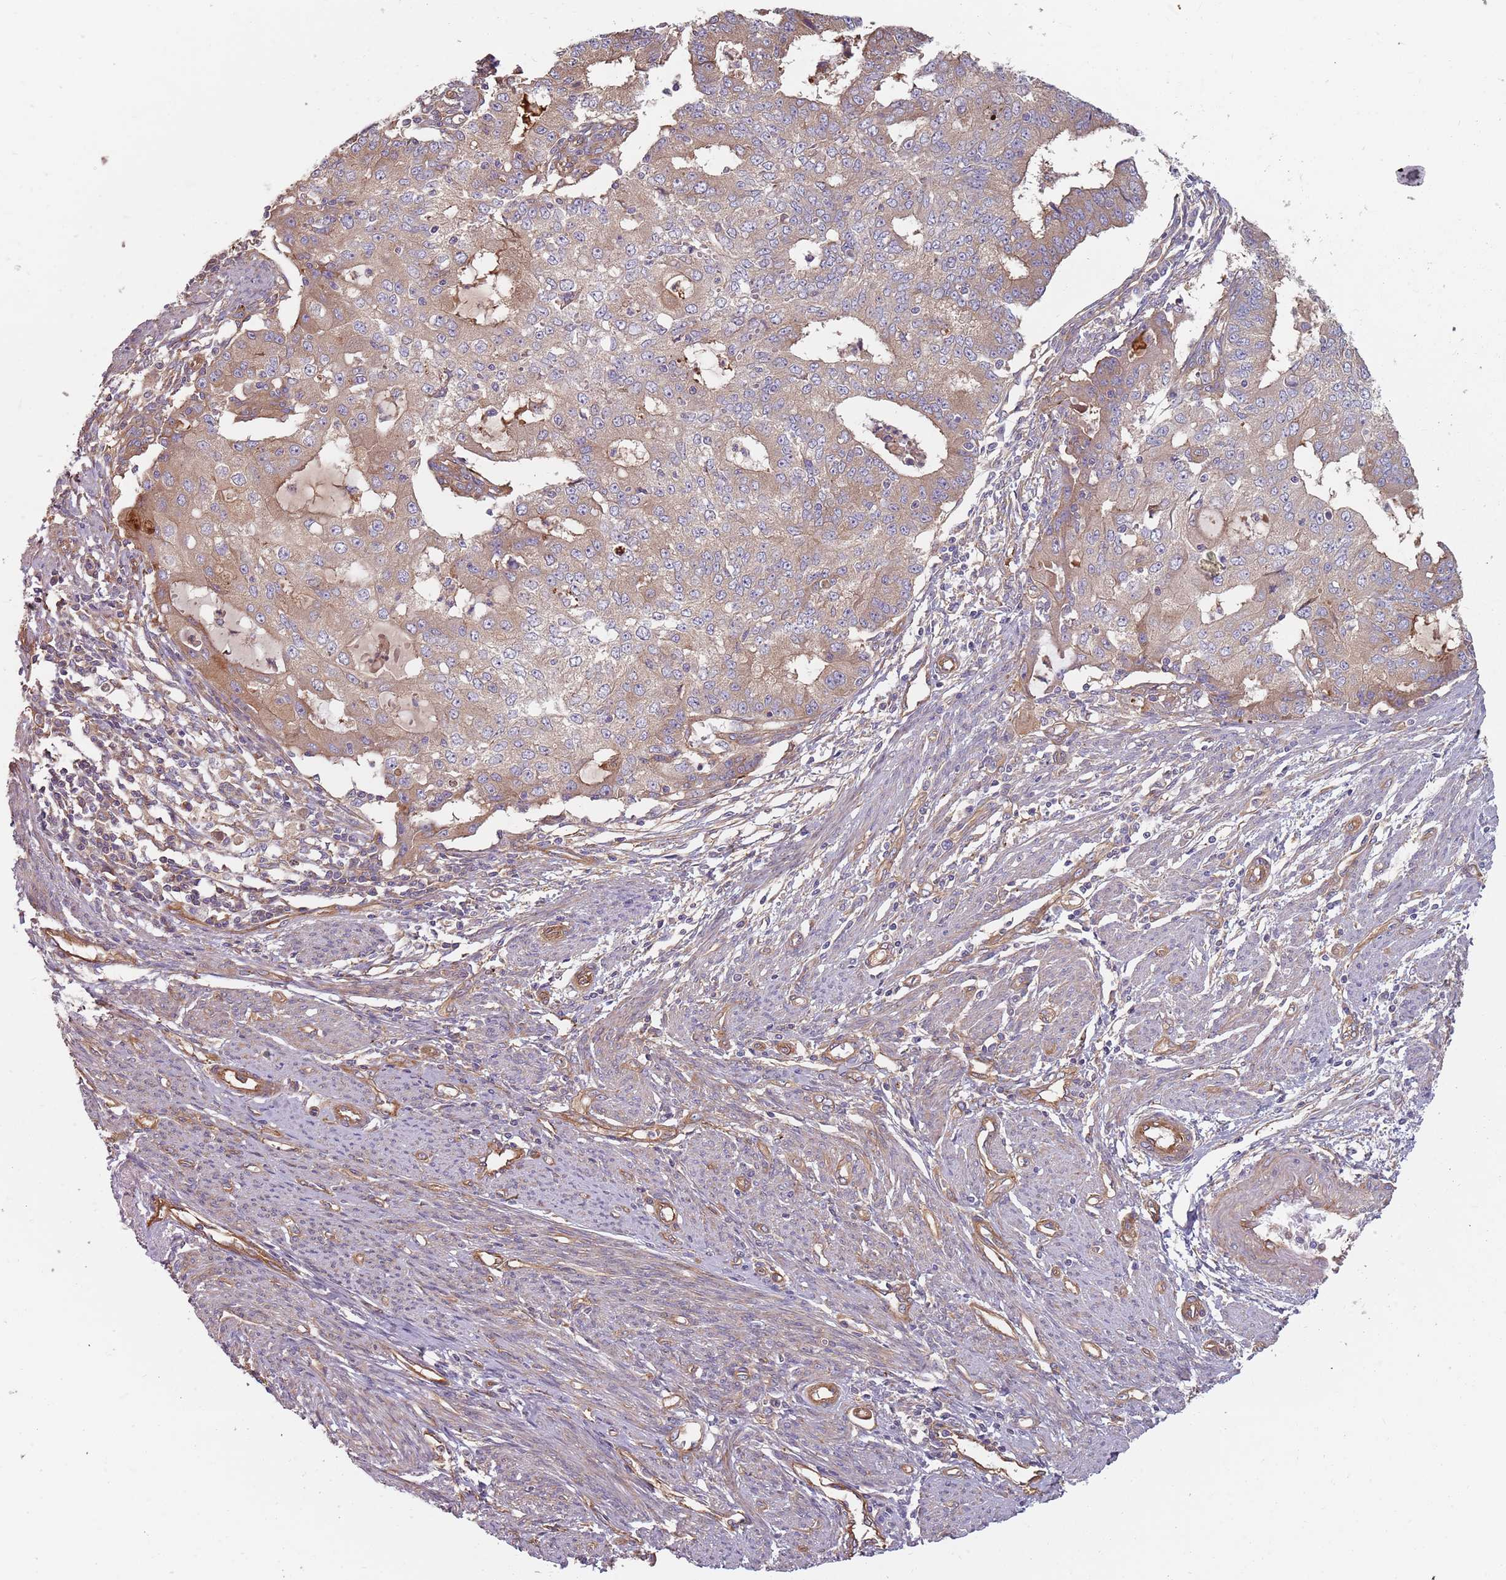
{"staining": {"intensity": "moderate", "quantity": "<25%", "location": "cytoplasmic/membranous"}, "tissue": "endometrial cancer", "cell_type": "Tumor cells", "image_type": "cancer", "snomed": [{"axis": "morphology", "description": "Adenocarcinoma, NOS"}, {"axis": "topography", "description": "Endometrium"}], "caption": "About <25% of tumor cells in adenocarcinoma (endometrial) display moderate cytoplasmic/membranous protein expression as visualized by brown immunohistochemical staining.", "gene": "SPDL1", "patient": {"sex": "female", "age": 56}}